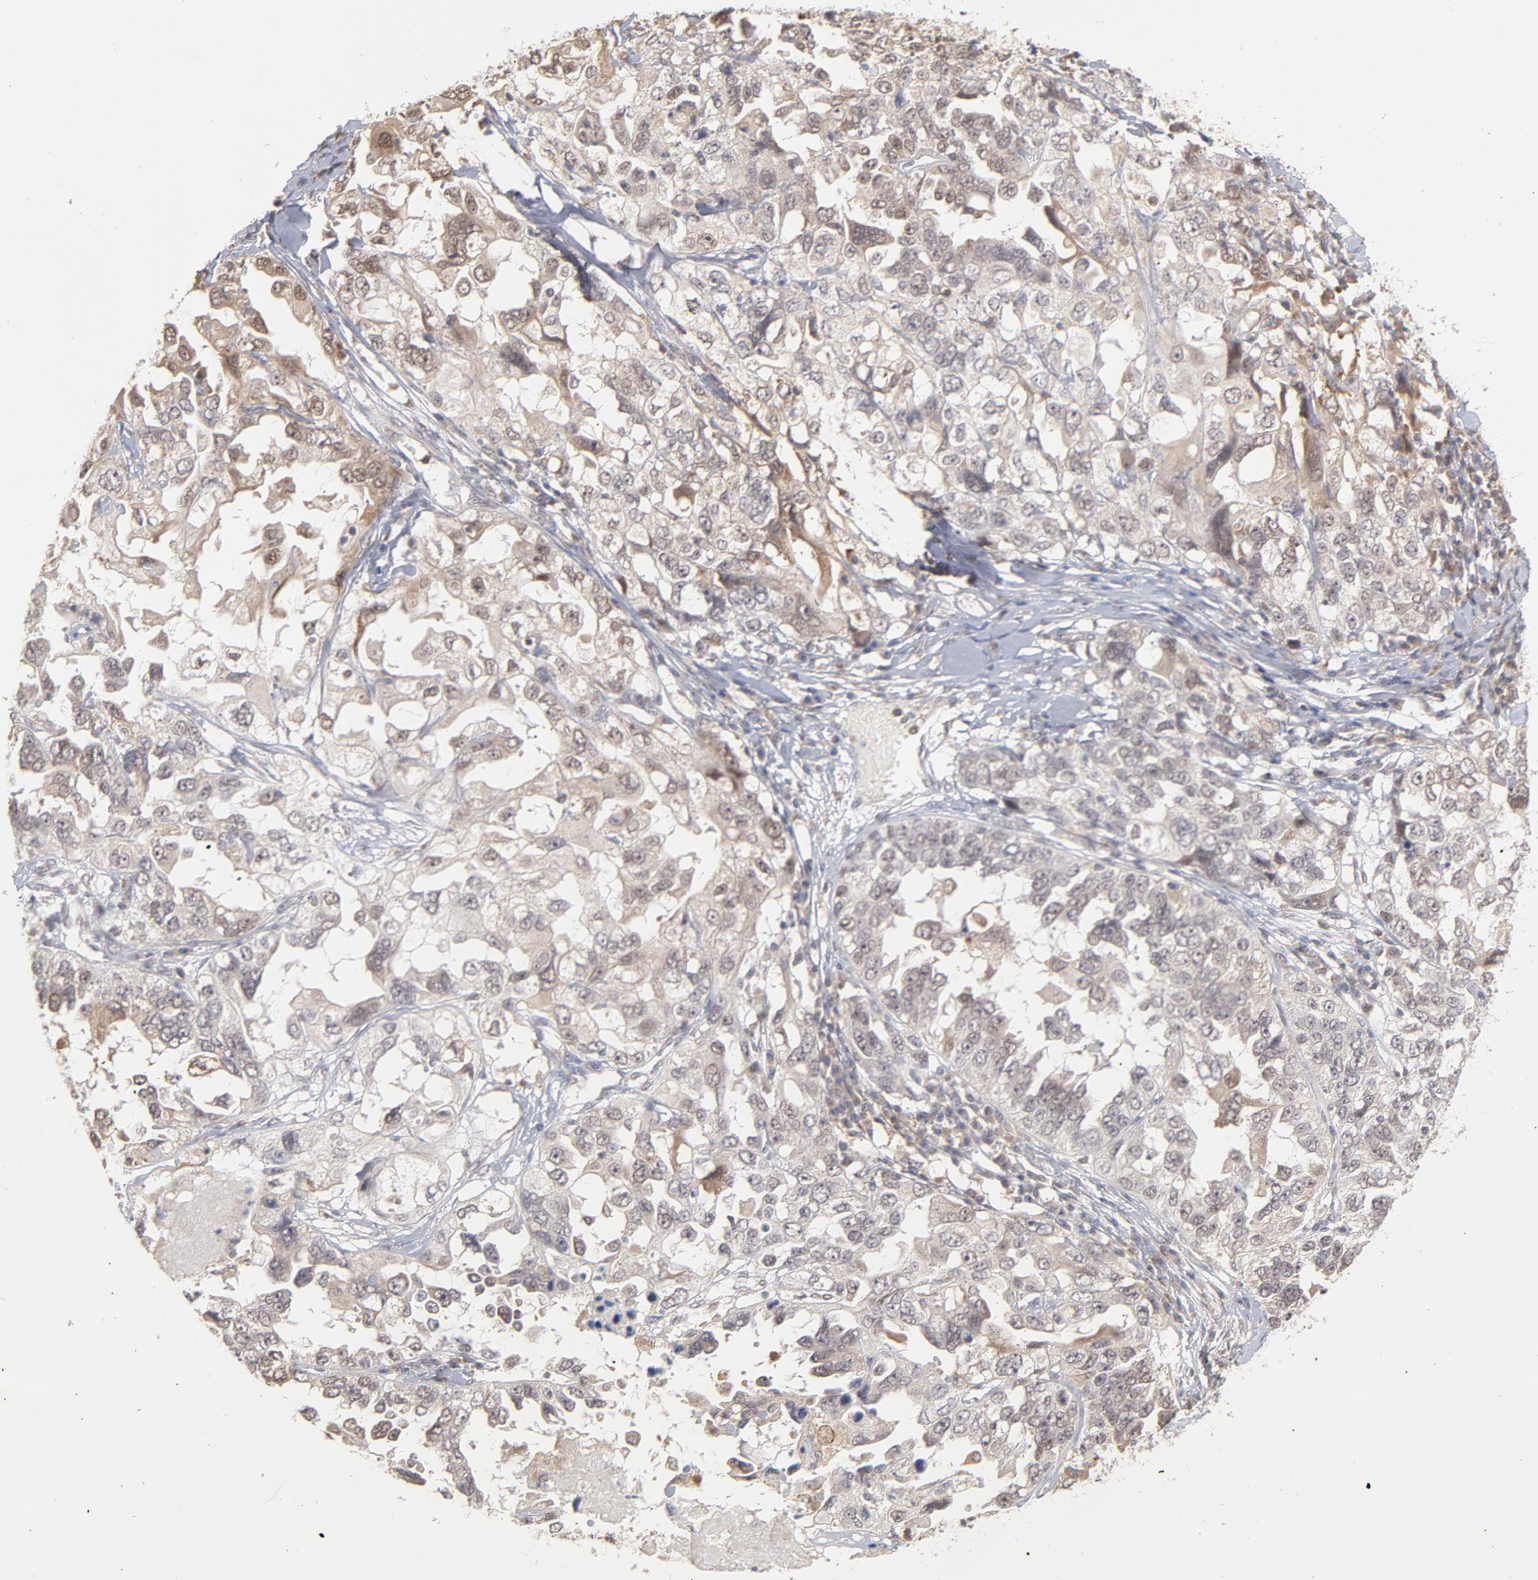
{"staining": {"intensity": "weak", "quantity": "<25%", "location": "cytoplasmic/membranous,nuclear"}, "tissue": "ovarian cancer", "cell_type": "Tumor cells", "image_type": "cancer", "snomed": [{"axis": "morphology", "description": "Cystadenocarcinoma, serous, NOS"}, {"axis": "topography", "description": "Ovary"}], "caption": "A micrograph of human ovarian cancer is negative for staining in tumor cells.", "gene": "OAS1", "patient": {"sex": "female", "age": 82}}